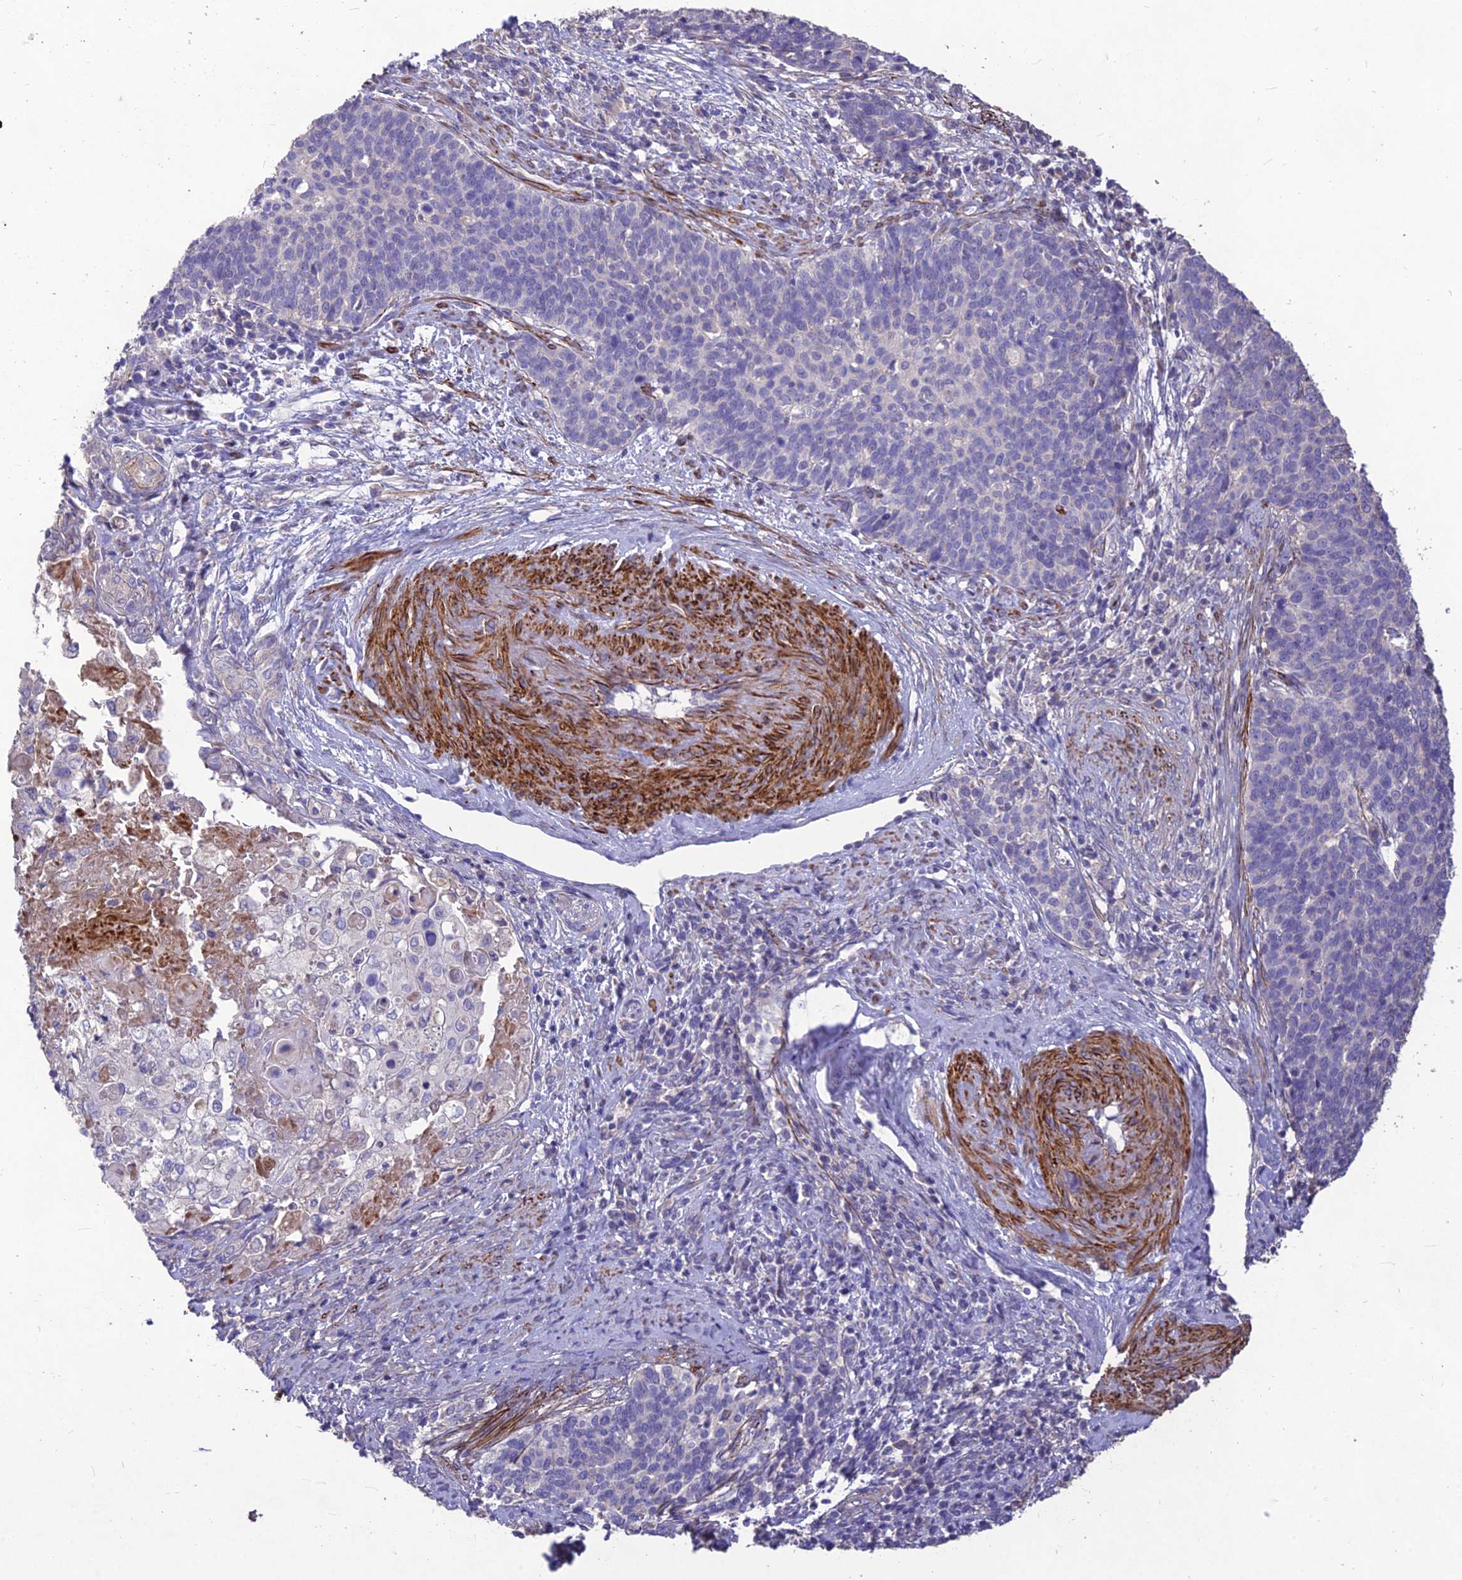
{"staining": {"intensity": "negative", "quantity": "none", "location": "none"}, "tissue": "cervical cancer", "cell_type": "Tumor cells", "image_type": "cancer", "snomed": [{"axis": "morphology", "description": "Squamous cell carcinoma, NOS"}, {"axis": "topography", "description": "Cervix"}], "caption": "Immunohistochemistry (IHC) photomicrograph of neoplastic tissue: human squamous cell carcinoma (cervical) stained with DAB demonstrates no significant protein positivity in tumor cells. (DAB IHC, high magnification).", "gene": "CLUH", "patient": {"sex": "female", "age": 39}}